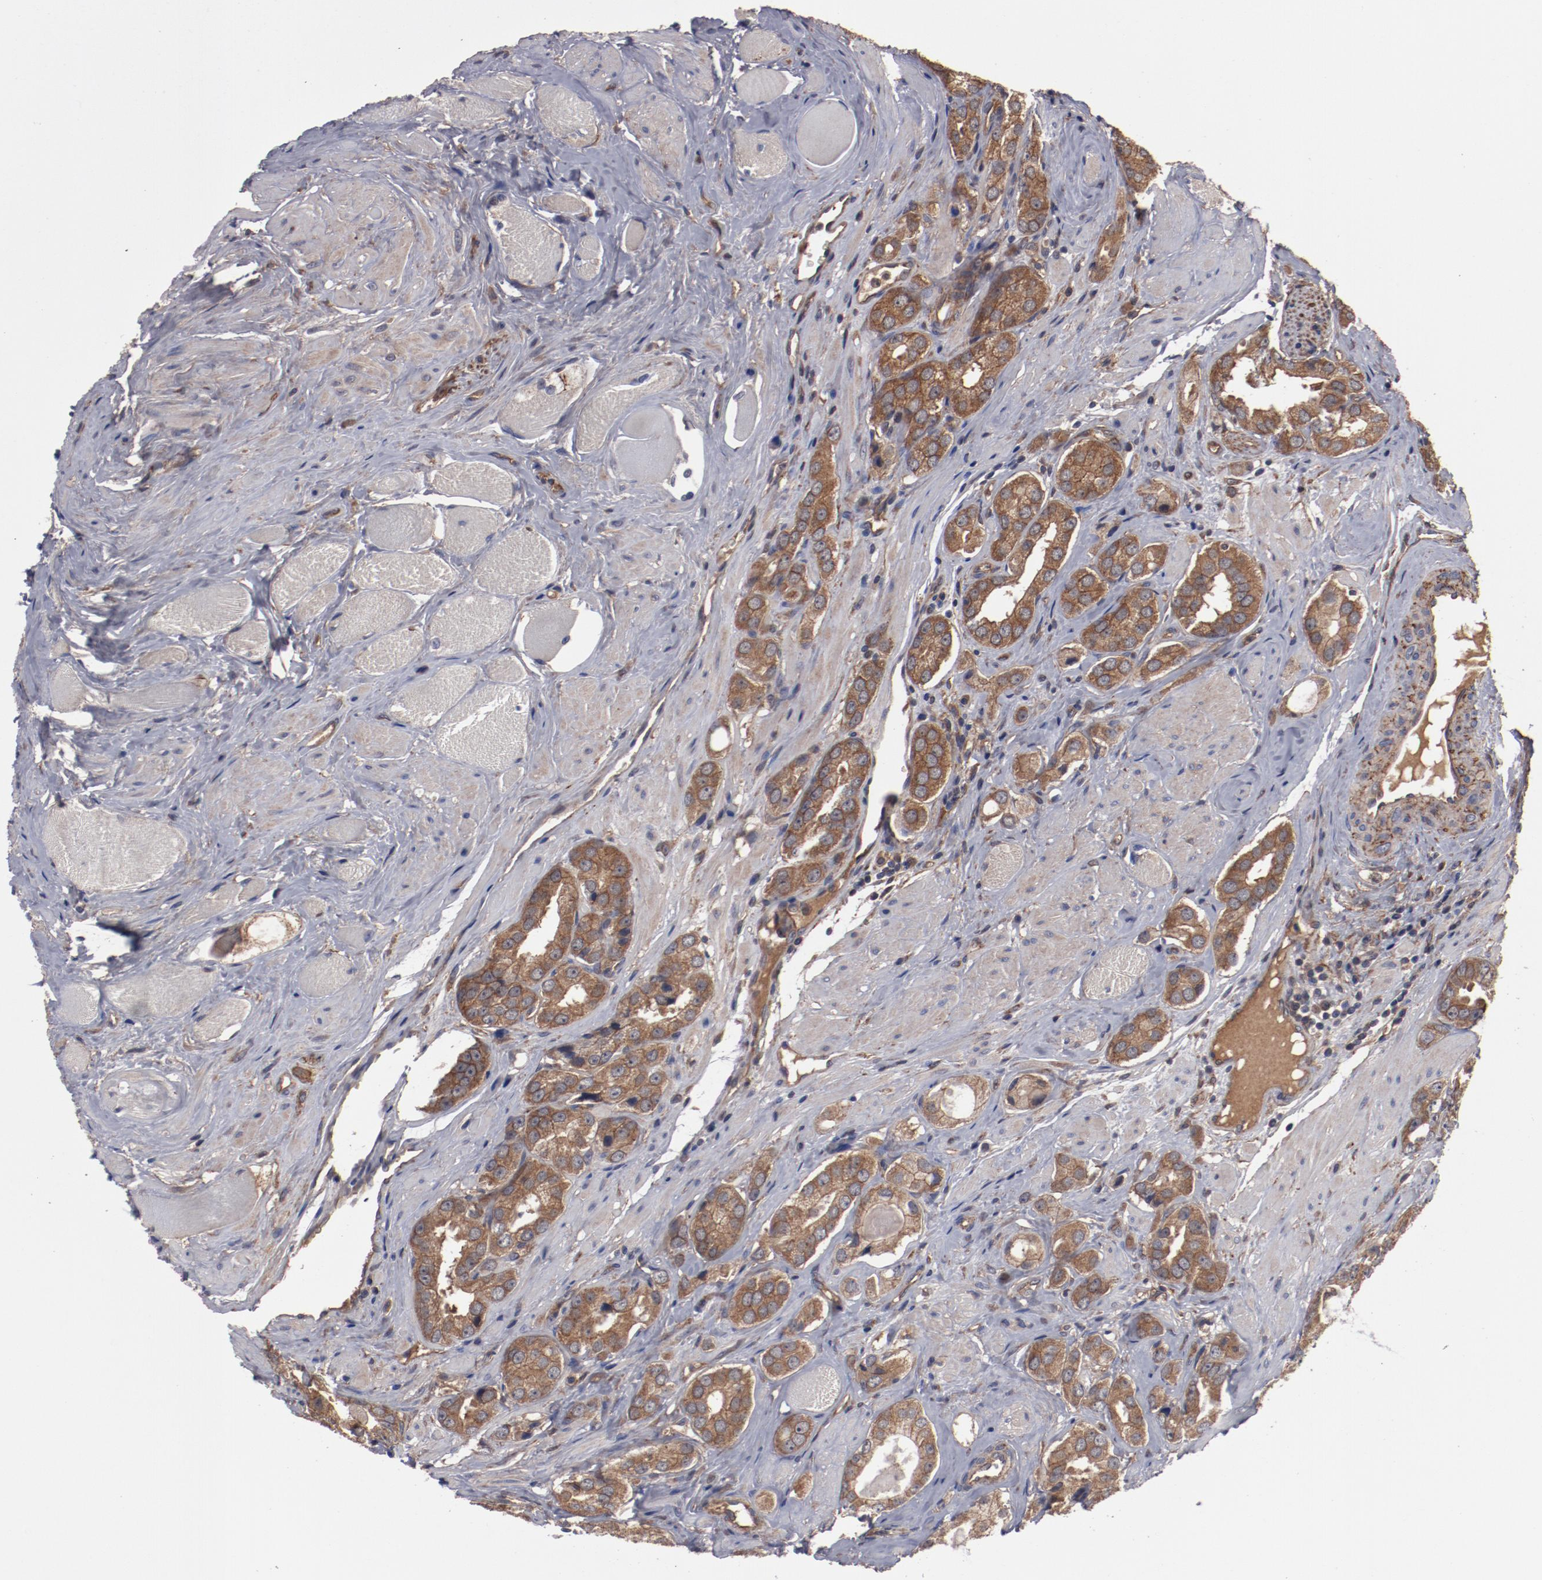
{"staining": {"intensity": "moderate", "quantity": ">75%", "location": "cytoplasmic/membranous"}, "tissue": "prostate cancer", "cell_type": "Tumor cells", "image_type": "cancer", "snomed": [{"axis": "morphology", "description": "Adenocarcinoma, Medium grade"}, {"axis": "topography", "description": "Prostate"}], "caption": "Brown immunohistochemical staining in prostate adenocarcinoma (medium-grade) reveals moderate cytoplasmic/membranous staining in about >75% of tumor cells.", "gene": "DNAAF2", "patient": {"sex": "male", "age": 53}}